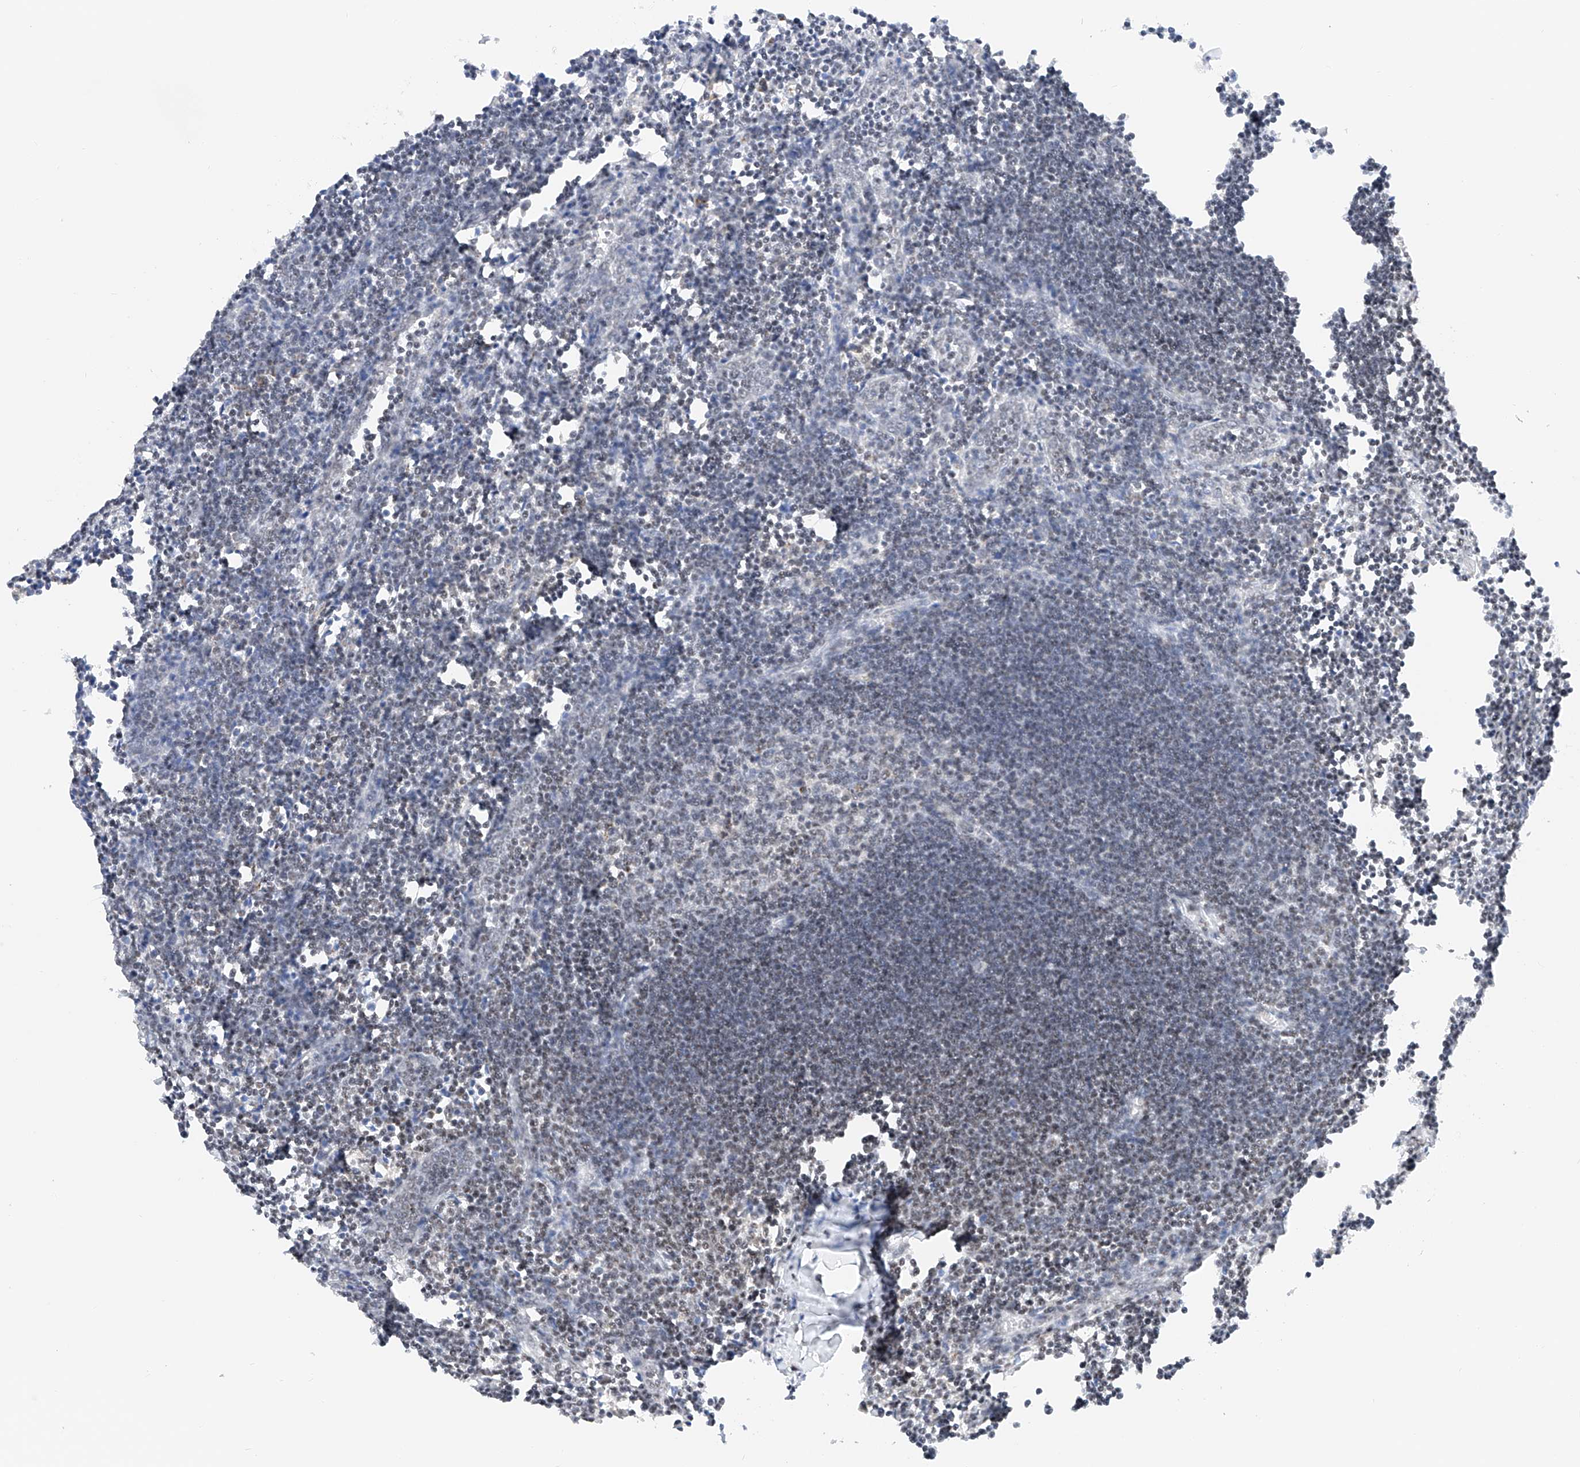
{"staining": {"intensity": "weak", "quantity": "25%-75%", "location": "nuclear"}, "tissue": "lymph node", "cell_type": "Germinal center cells", "image_type": "normal", "snomed": [{"axis": "morphology", "description": "Normal tissue, NOS"}, {"axis": "morphology", "description": "Malignant melanoma, Metastatic site"}, {"axis": "topography", "description": "Lymph node"}], "caption": "Immunohistochemistry (IHC) of unremarkable human lymph node demonstrates low levels of weak nuclear staining in about 25%-75% of germinal center cells. Using DAB (brown) and hematoxylin (blue) stains, captured at high magnification using brightfield microscopy.", "gene": "NRF1", "patient": {"sex": "male", "age": 41}}